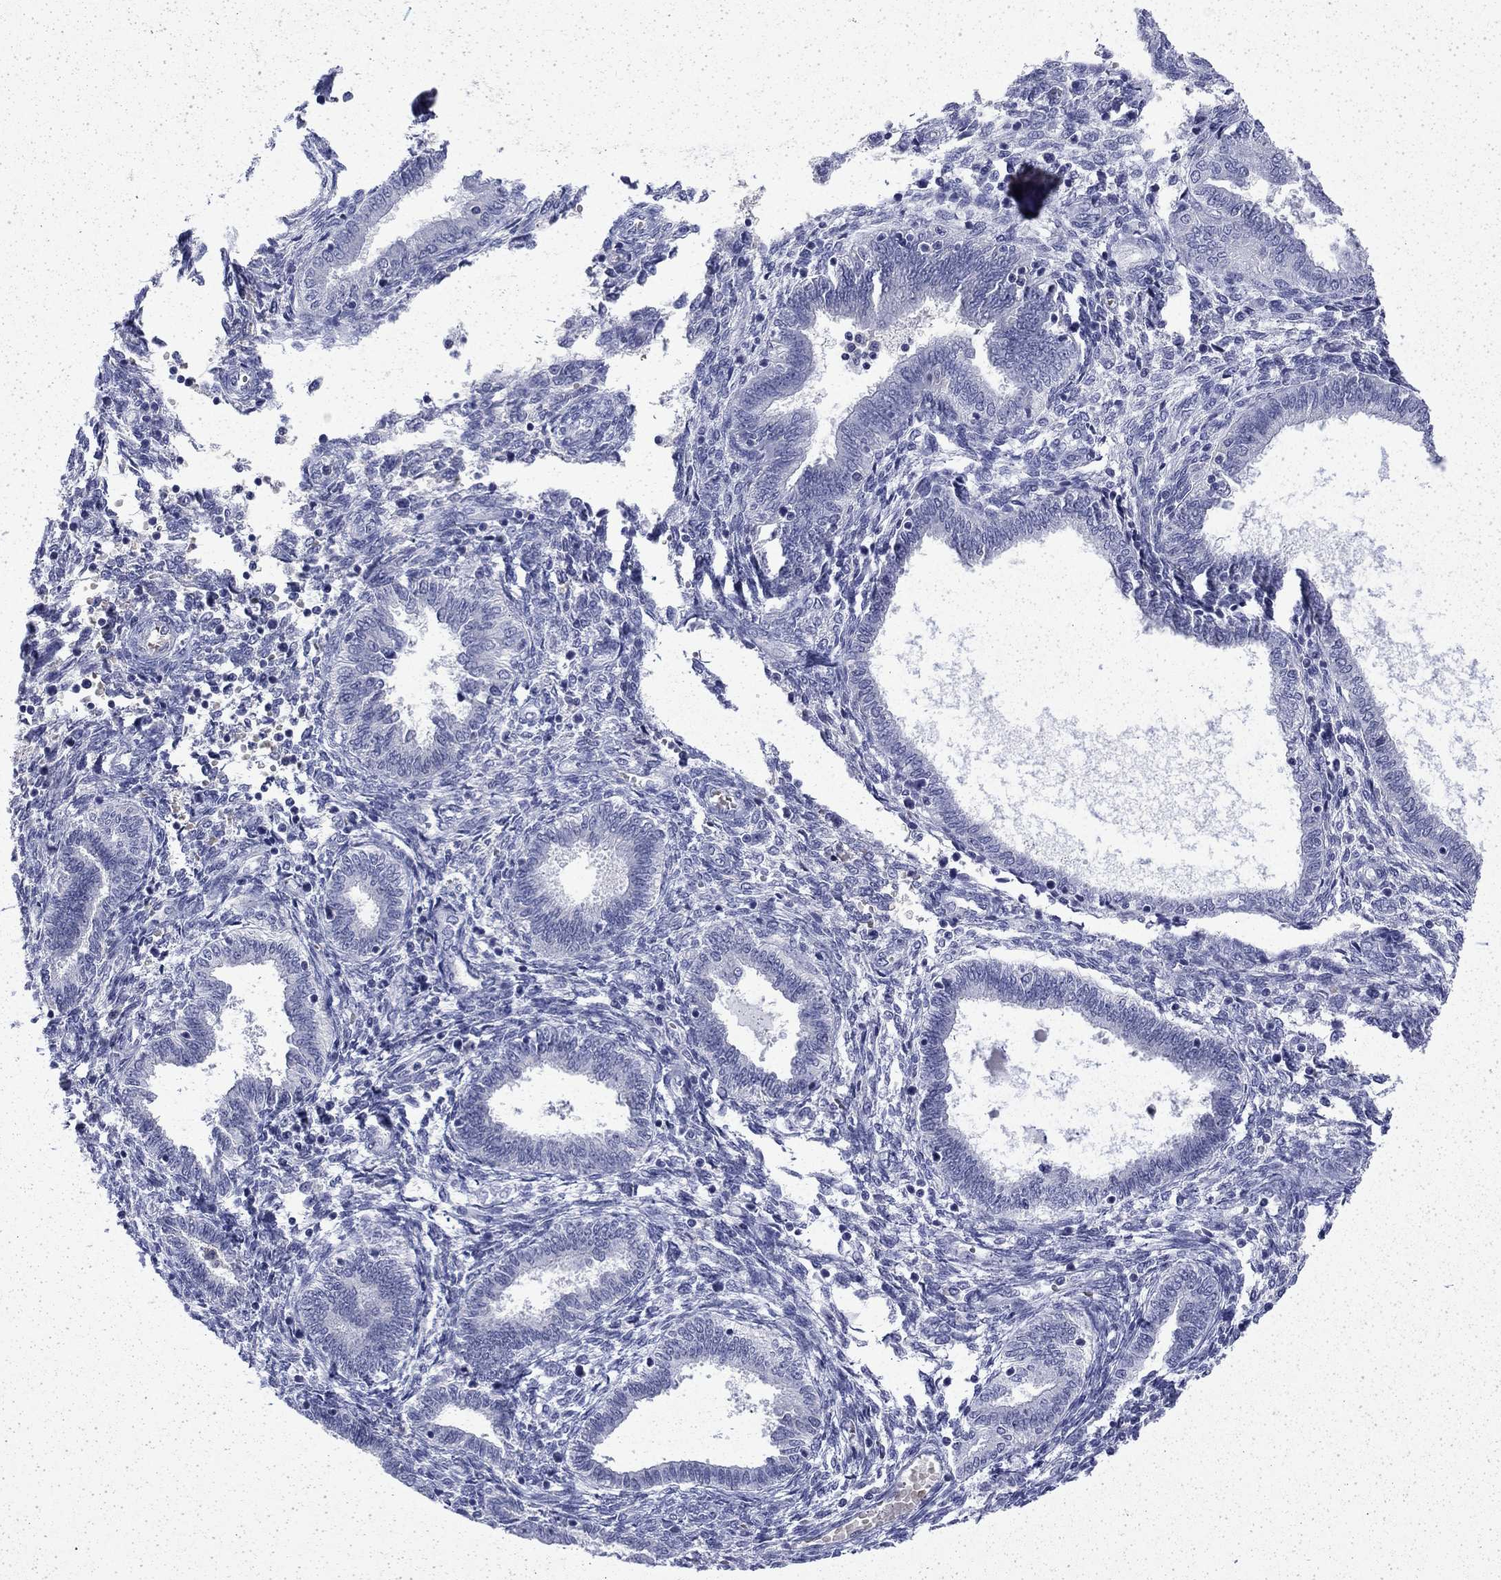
{"staining": {"intensity": "negative", "quantity": "none", "location": "none"}, "tissue": "endometrium", "cell_type": "Cells in endometrial stroma", "image_type": "normal", "snomed": [{"axis": "morphology", "description": "Normal tissue, NOS"}, {"axis": "topography", "description": "Endometrium"}], "caption": "Cells in endometrial stroma are negative for protein expression in benign human endometrium.", "gene": "ENPP6", "patient": {"sex": "female", "age": 42}}